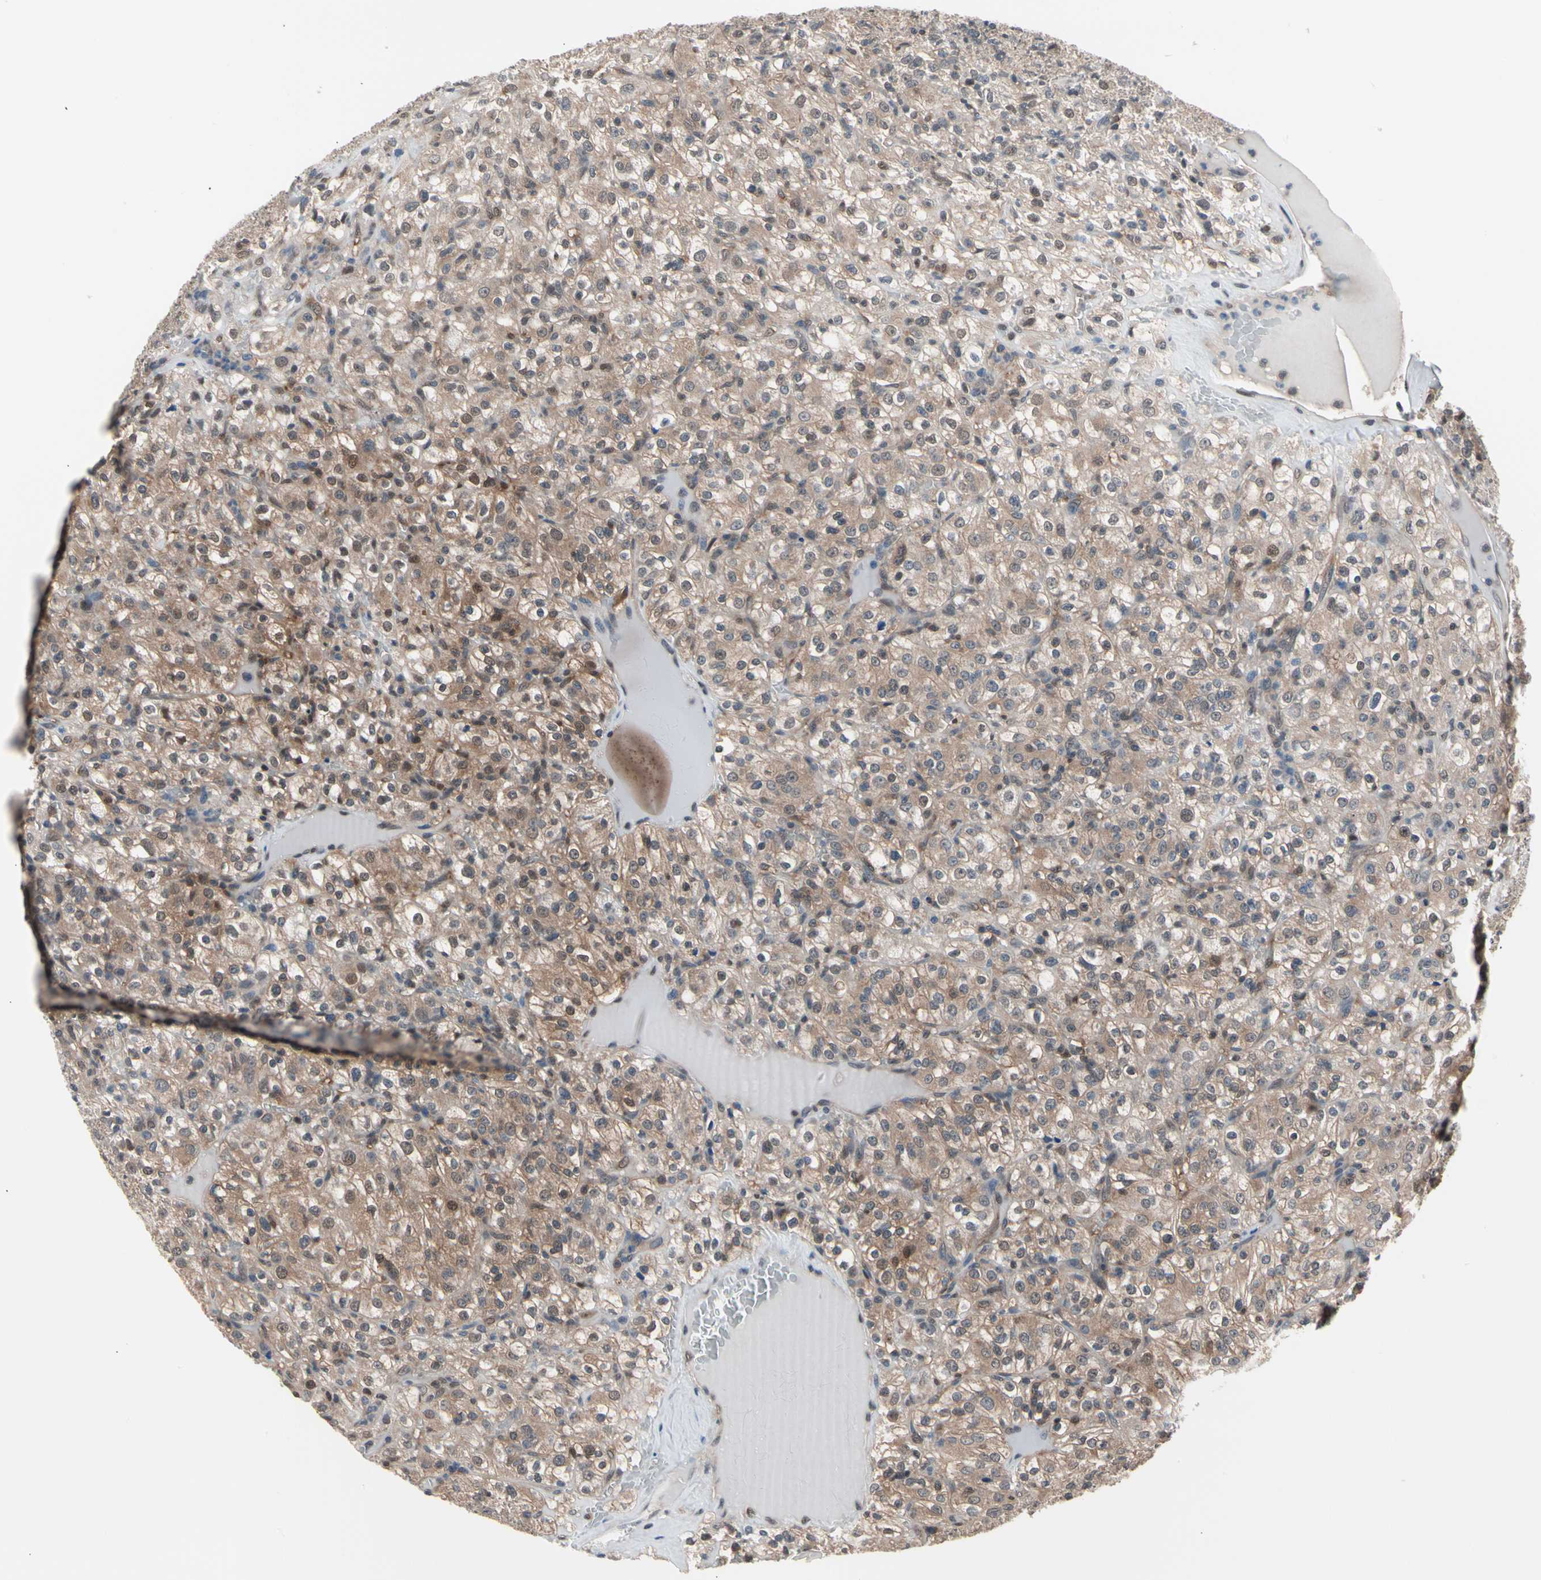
{"staining": {"intensity": "moderate", "quantity": ">75%", "location": "cytoplasmic/membranous,nuclear"}, "tissue": "renal cancer", "cell_type": "Tumor cells", "image_type": "cancer", "snomed": [{"axis": "morphology", "description": "Normal tissue, NOS"}, {"axis": "morphology", "description": "Adenocarcinoma, NOS"}, {"axis": "topography", "description": "Kidney"}], "caption": "A photomicrograph of renal adenocarcinoma stained for a protein shows moderate cytoplasmic/membranous and nuclear brown staining in tumor cells. Immunohistochemistry stains the protein of interest in brown and the nuclei are stained blue.", "gene": "PSMA2", "patient": {"sex": "female", "age": 72}}